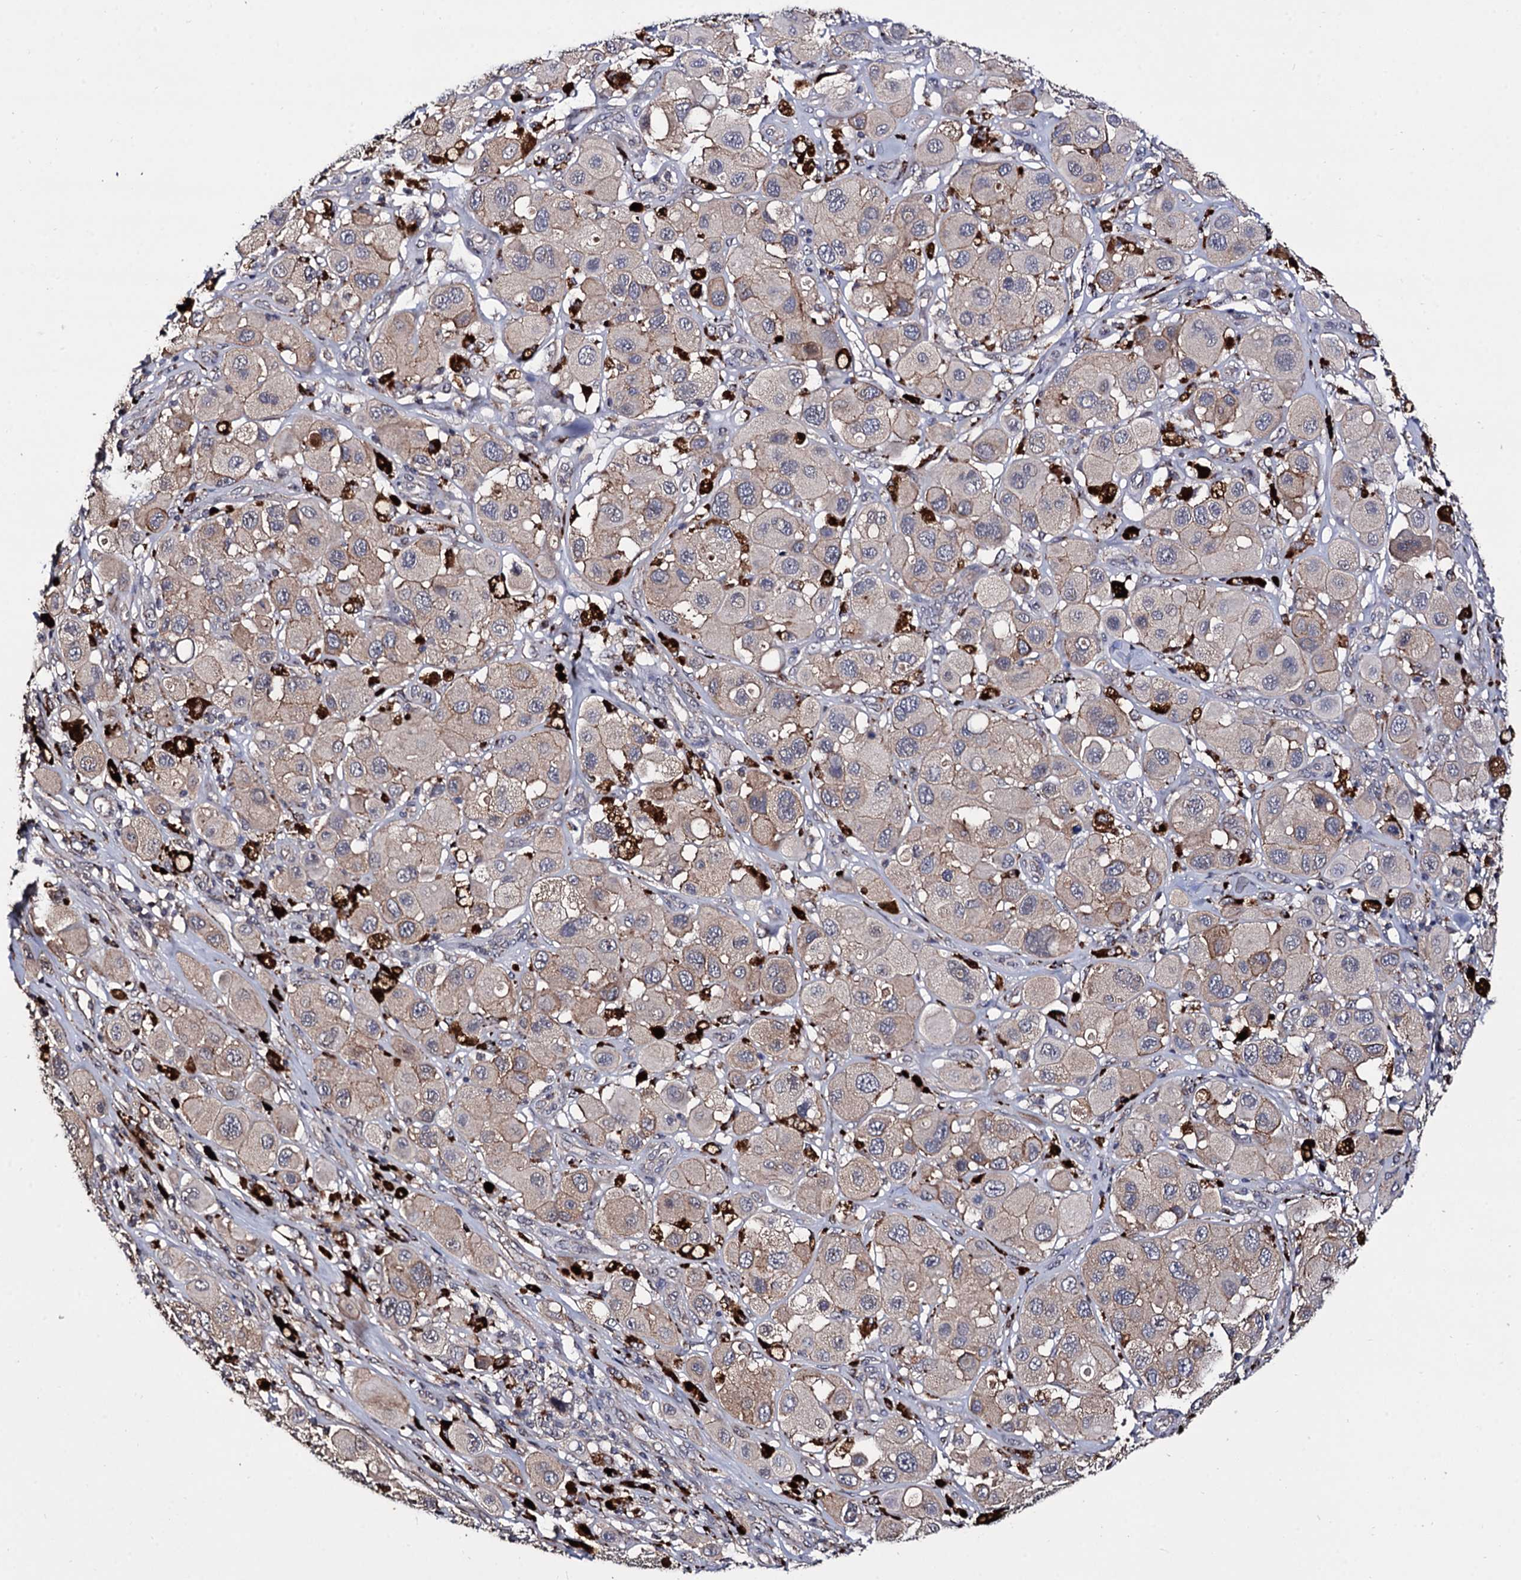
{"staining": {"intensity": "moderate", "quantity": "<25%", "location": "cytoplasmic/membranous"}, "tissue": "melanoma", "cell_type": "Tumor cells", "image_type": "cancer", "snomed": [{"axis": "morphology", "description": "Malignant melanoma, Metastatic site"}, {"axis": "topography", "description": "Skin"}], "caption": "Moderate cytoplasmic/membranous staining for a protein is appreciated in approximately <25% of tumor cells of malignant melanoma (metastatic site) using IHC.", "gene": "MICAL2", "patient": {"sex": "male", "age": 41}}